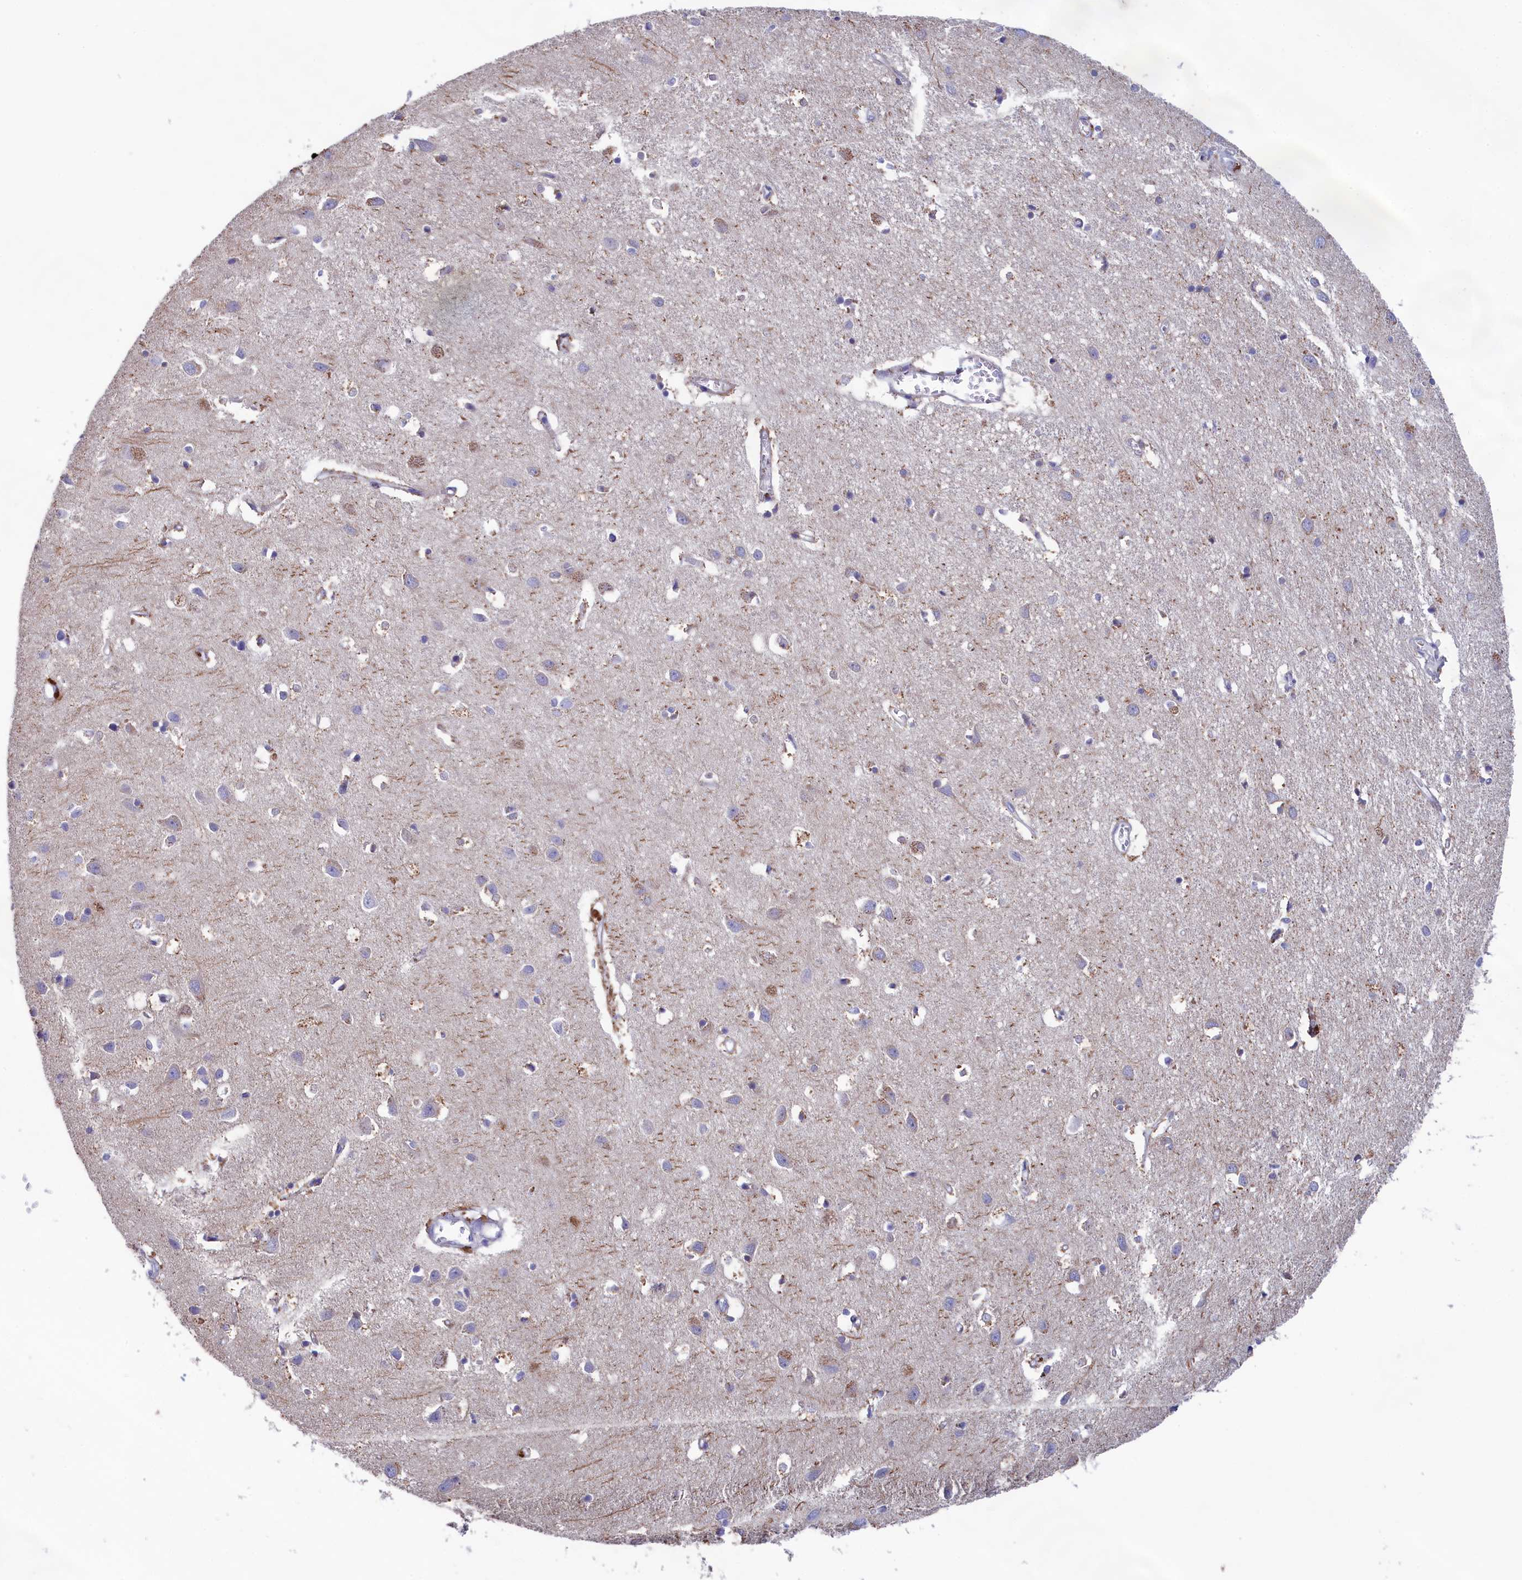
{"staining": {"intensity": "negative", "quantity": "none", "location": "none"}, "tissue": "cerebral cortex", "cell_type": "Endothelial cells", "image_type": "normal", "snomed": [{"axis": "morphology", "description": "Normal tissue, NOS"}, {"axis": "topography", "description": "Cerebral cortex"}], "caption": "Immunohistochemistry histopathology image of normal cerebral cortex stained for a protein (brown), which demonstrates no staining in endothelial cells.", "gene": "PRDM12", "patient": {"sex": "female", "age": 64}}